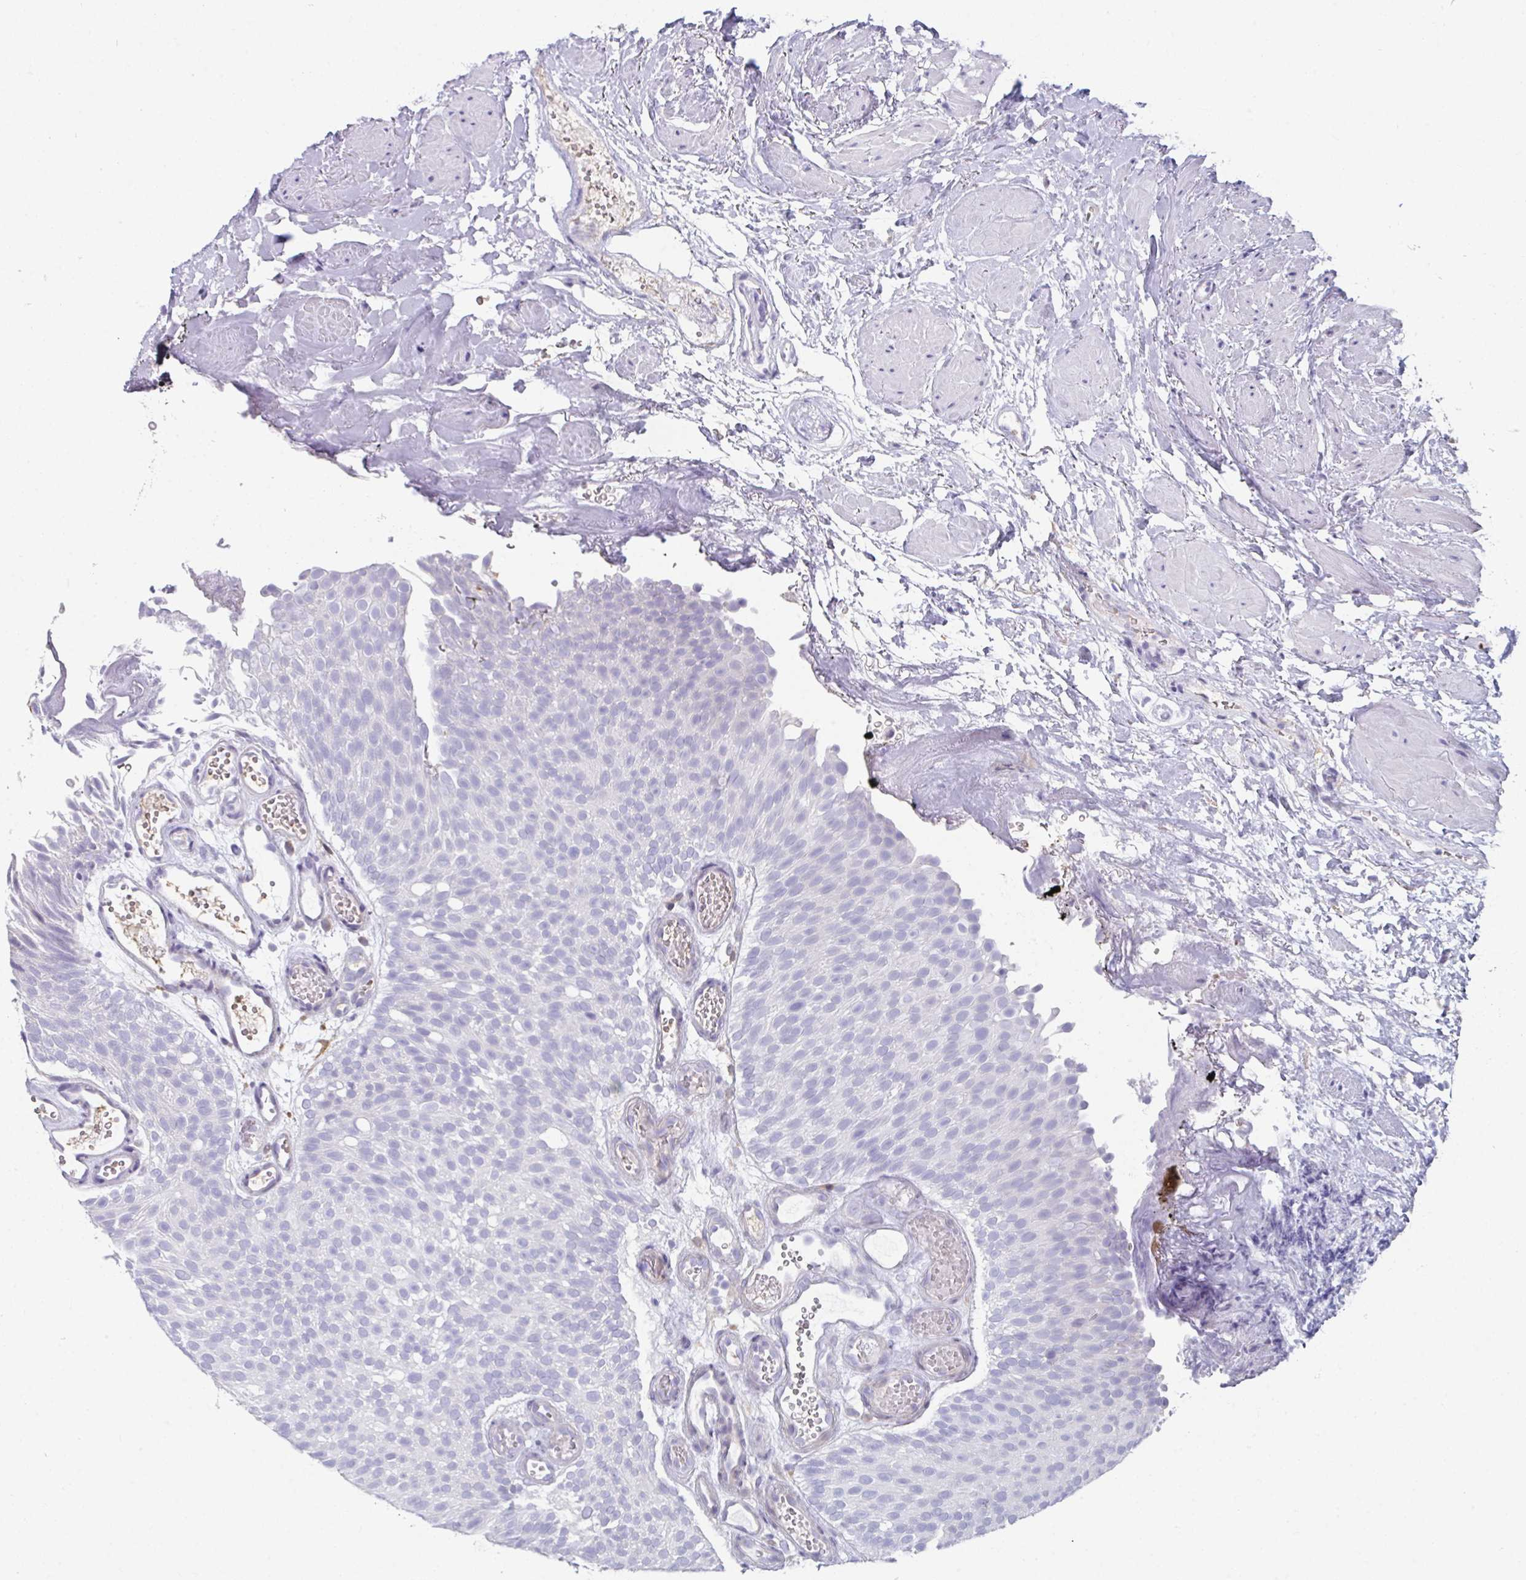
{"staining": {"intensity": "negative", "quantity": "none", "location": "none"}, "tissue": "urothelial cancer", "cell_type": "Tumor cells", "image_type": "cancer", "snomed": [{"axis": "morphology", "description": "Urothelial carcinoma, Low grade"}, {"axis": "topography", "description": "Urinary bladder"}], "caption": "This is an immunohistochemistry (IHC) photomicrograph of human urothelial carcinoma (low-grade). There is no positivity in tumor cells.", "gene": "RBP1", "patient": {"sex": "male", "age": 78}}